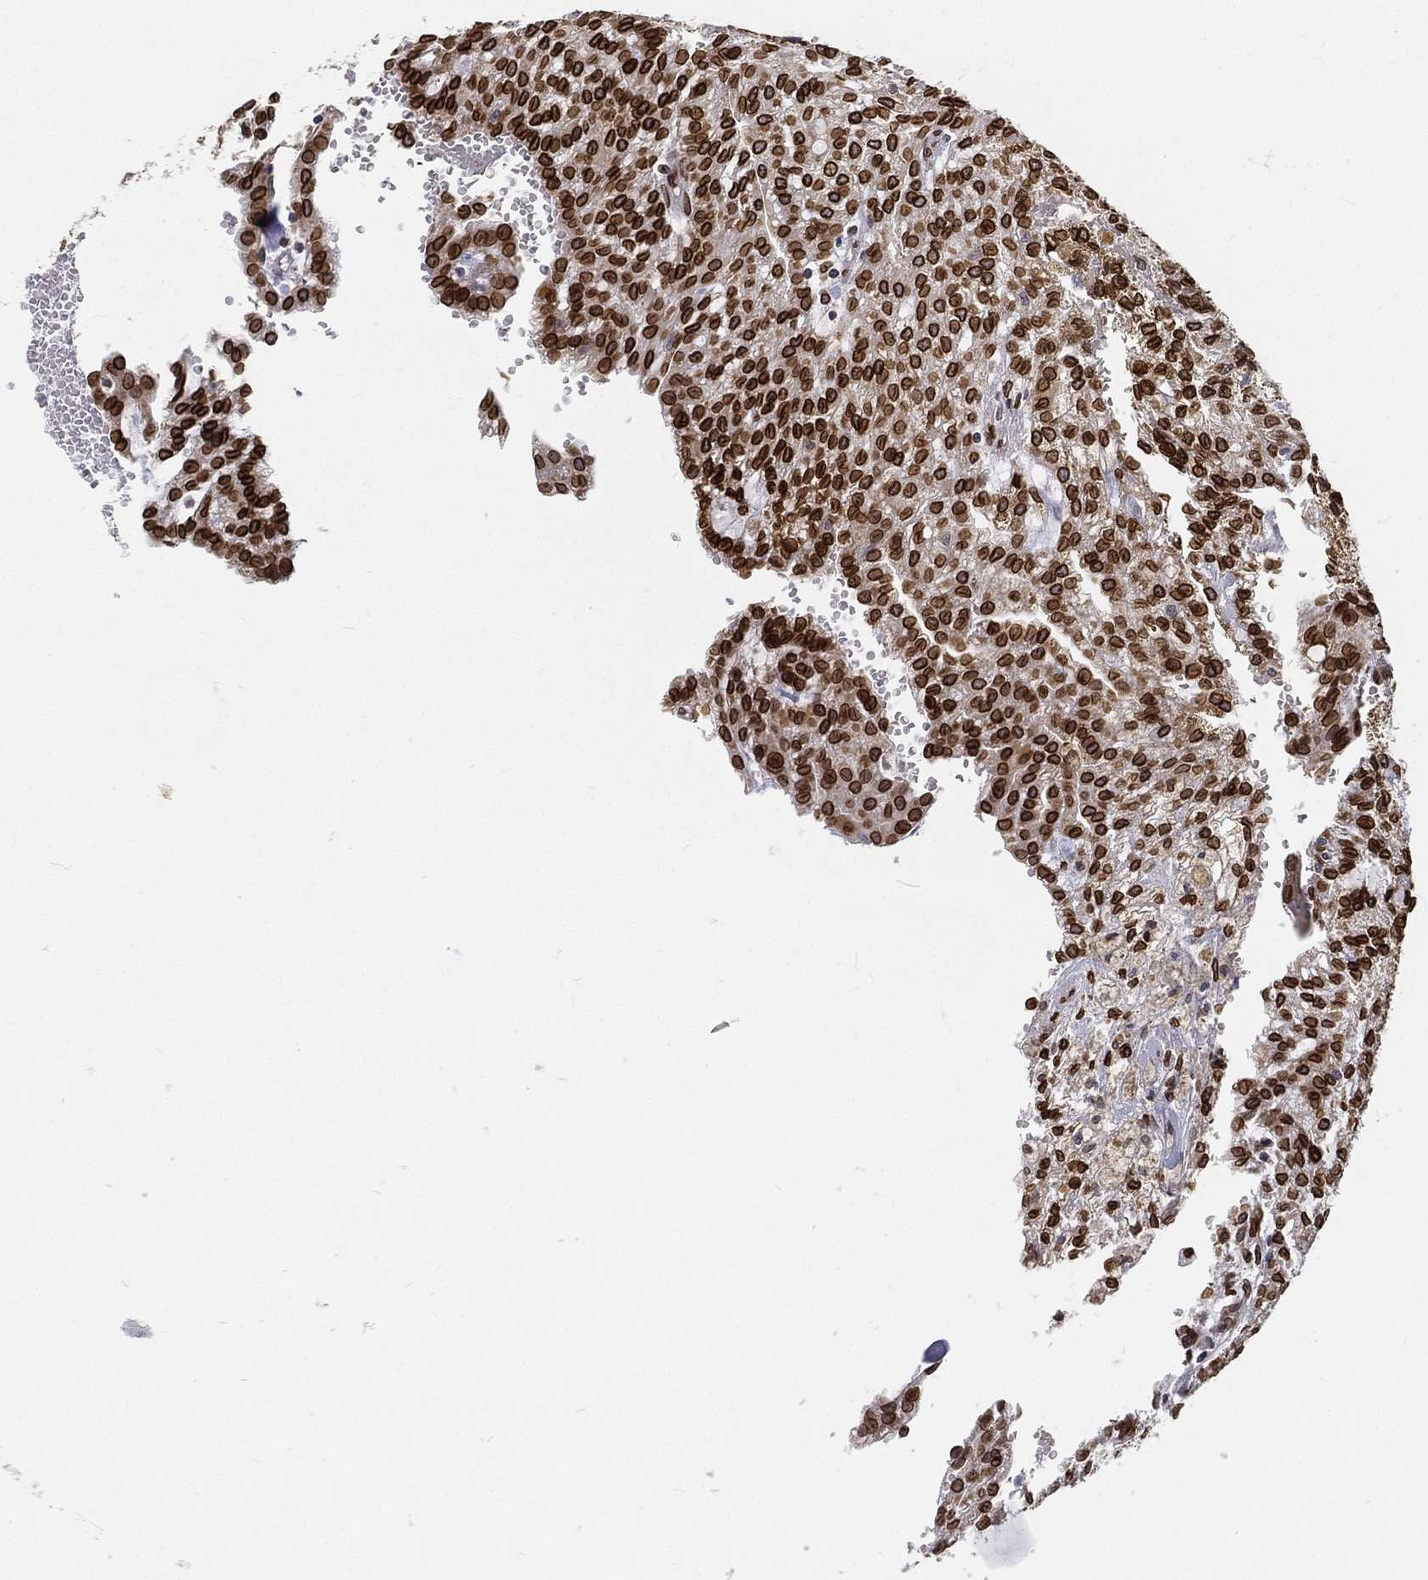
{"staining": {"intensity": "strong", "quantity": ">75%", "location": "cytoplasmic/membranous,nuclear"}, "tissue": "renal cancer", "cell_type": "Tumor cells", "image_type": "cancer", "snomed": [{"axis": "morphology", "description": "Adenocarcinoma, NOS"}, {"axis": "topography", "description": "Kidney"}], "caption": "Human renal adenocarcinoma stained for a protein (brown) reveals strong cytoplasmic/membranous and nuclear positive staining in approximately >75% of tumor cells.", "gene": "PALB2", "patient": {"sex": "male", "age": 63}}